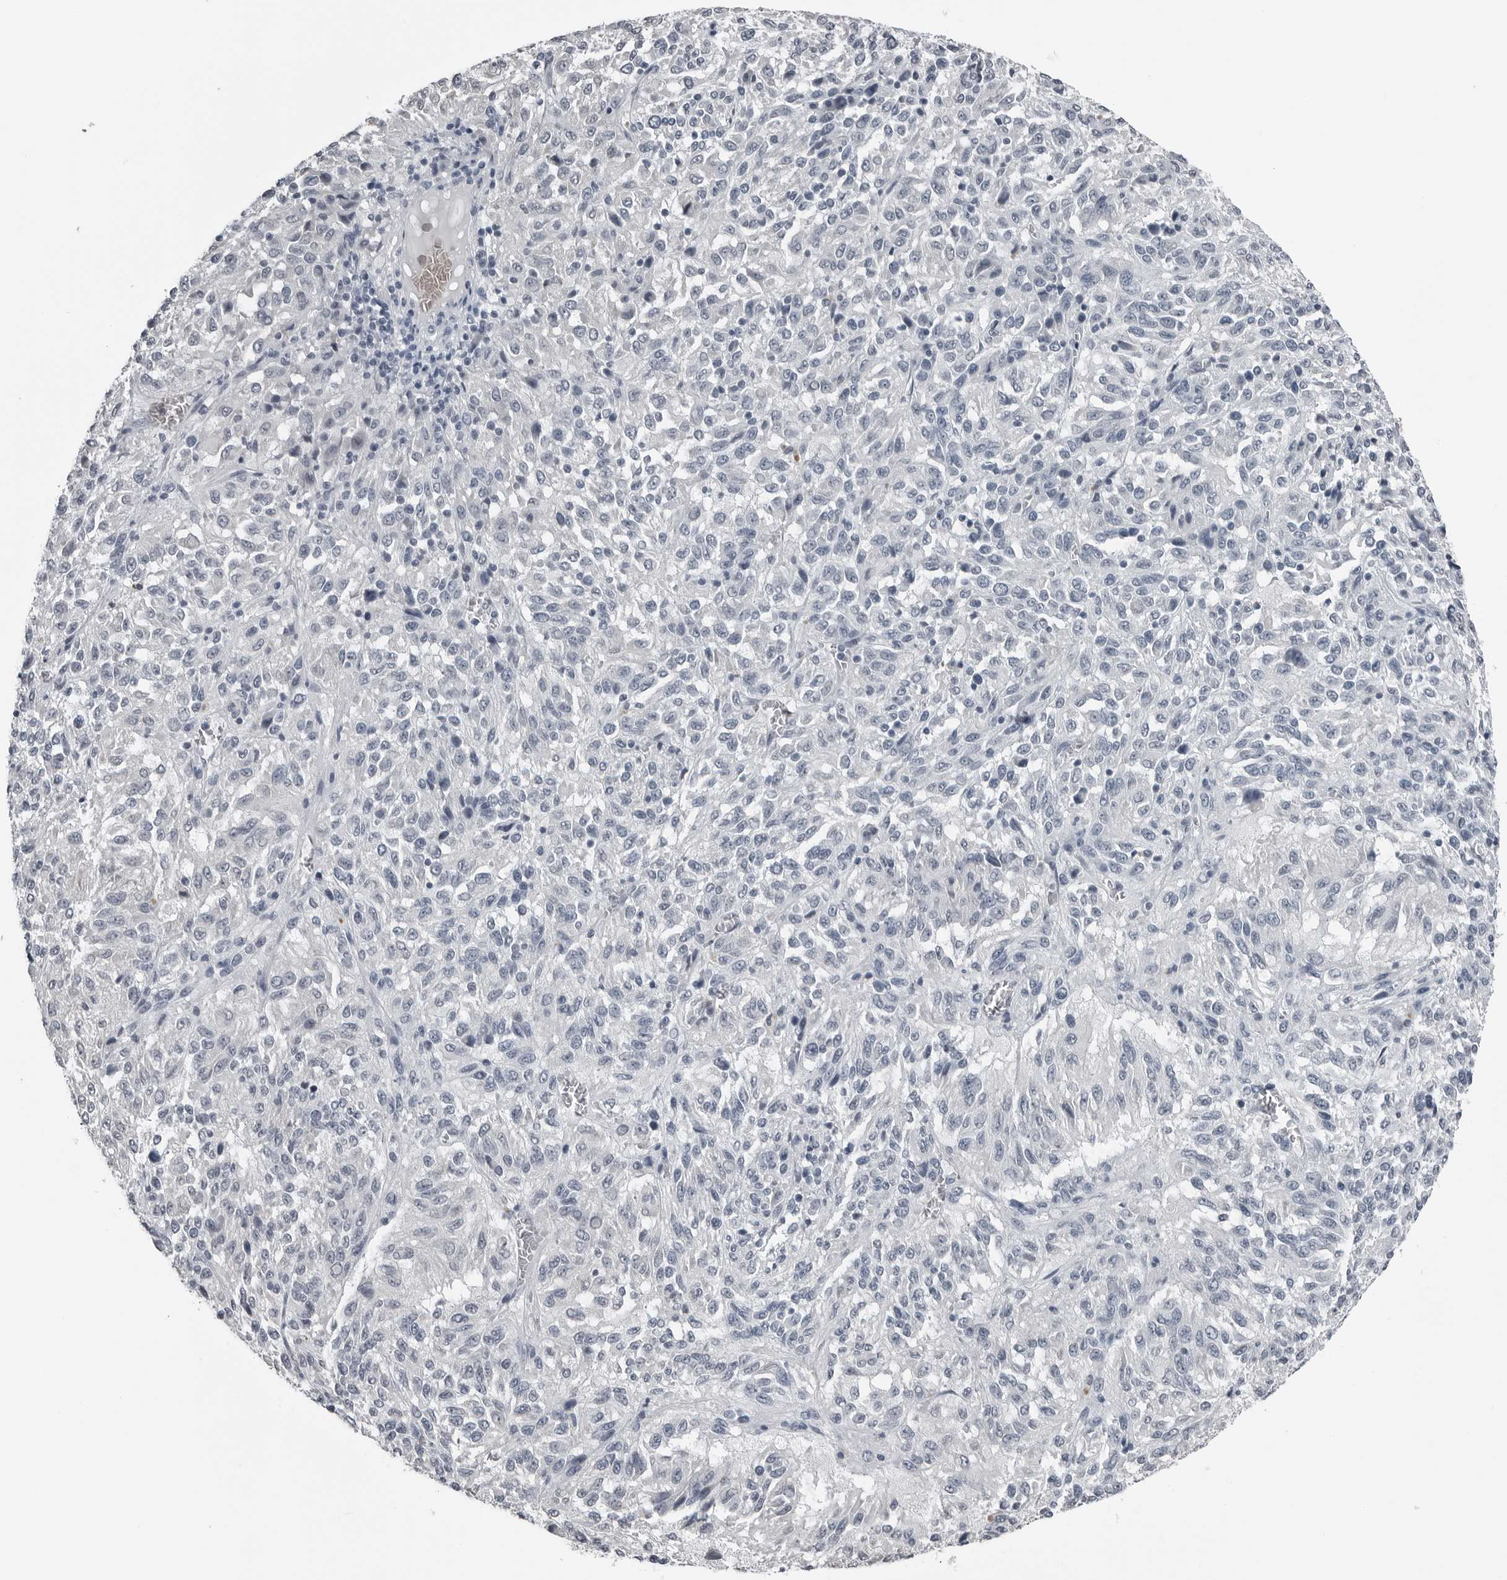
{"staining": {"intensity": "negative", "quantity": "none", "location": "none"}, "tissue": "melanoma", "cell_type": "Tumor cells", "image_type": "cancer", "snomed": [{"axis": "morphology", "description": "Malignant melanoma, Metastatic site"}, {"axis": "topography", "description": "Lung"}], "caption": "Tumor cells show no significant expression in melanoma.", "gene": "SPINK1", "patient": {"sex": "male", "age": 64}}